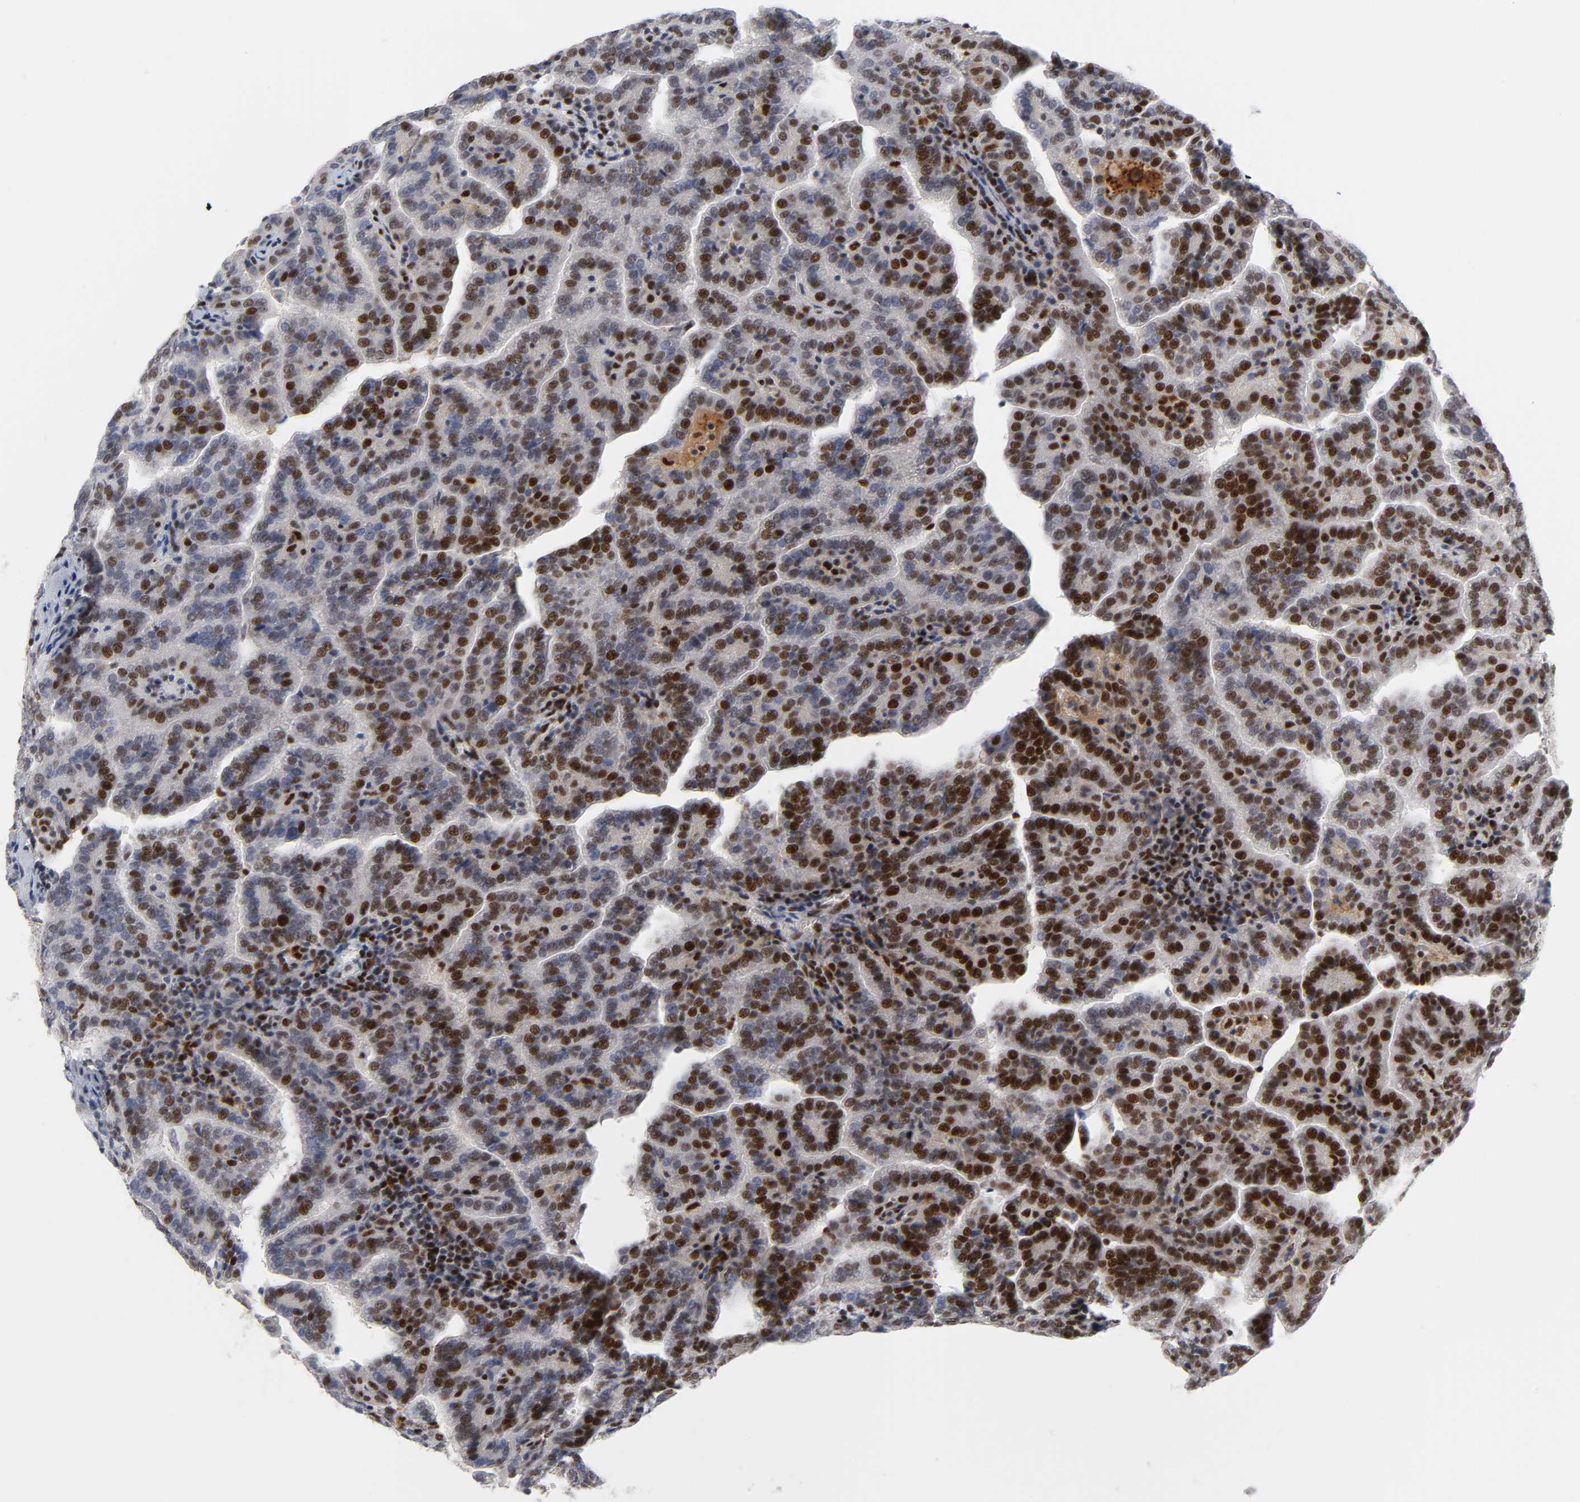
{"staining": {"intensity": "strong", "quantity": ">75%", "location": "nuclear"}, "tissue": "renal cancer", "cell_type": "Tumor cells", "image_type": "cancer", "snomed": [{"axis": "morphology", "description": "Adenocarcinoma, NOS"}, {"axis": "topography", "description": "Kidney"}], "caption": "Immunohistochemical staining of human renal cancer reveals high levels of strong nuclear expression in about >75% of tumor cells.", "gene": "CREBBP", "patient": {"sex": "male", "age": 61}}